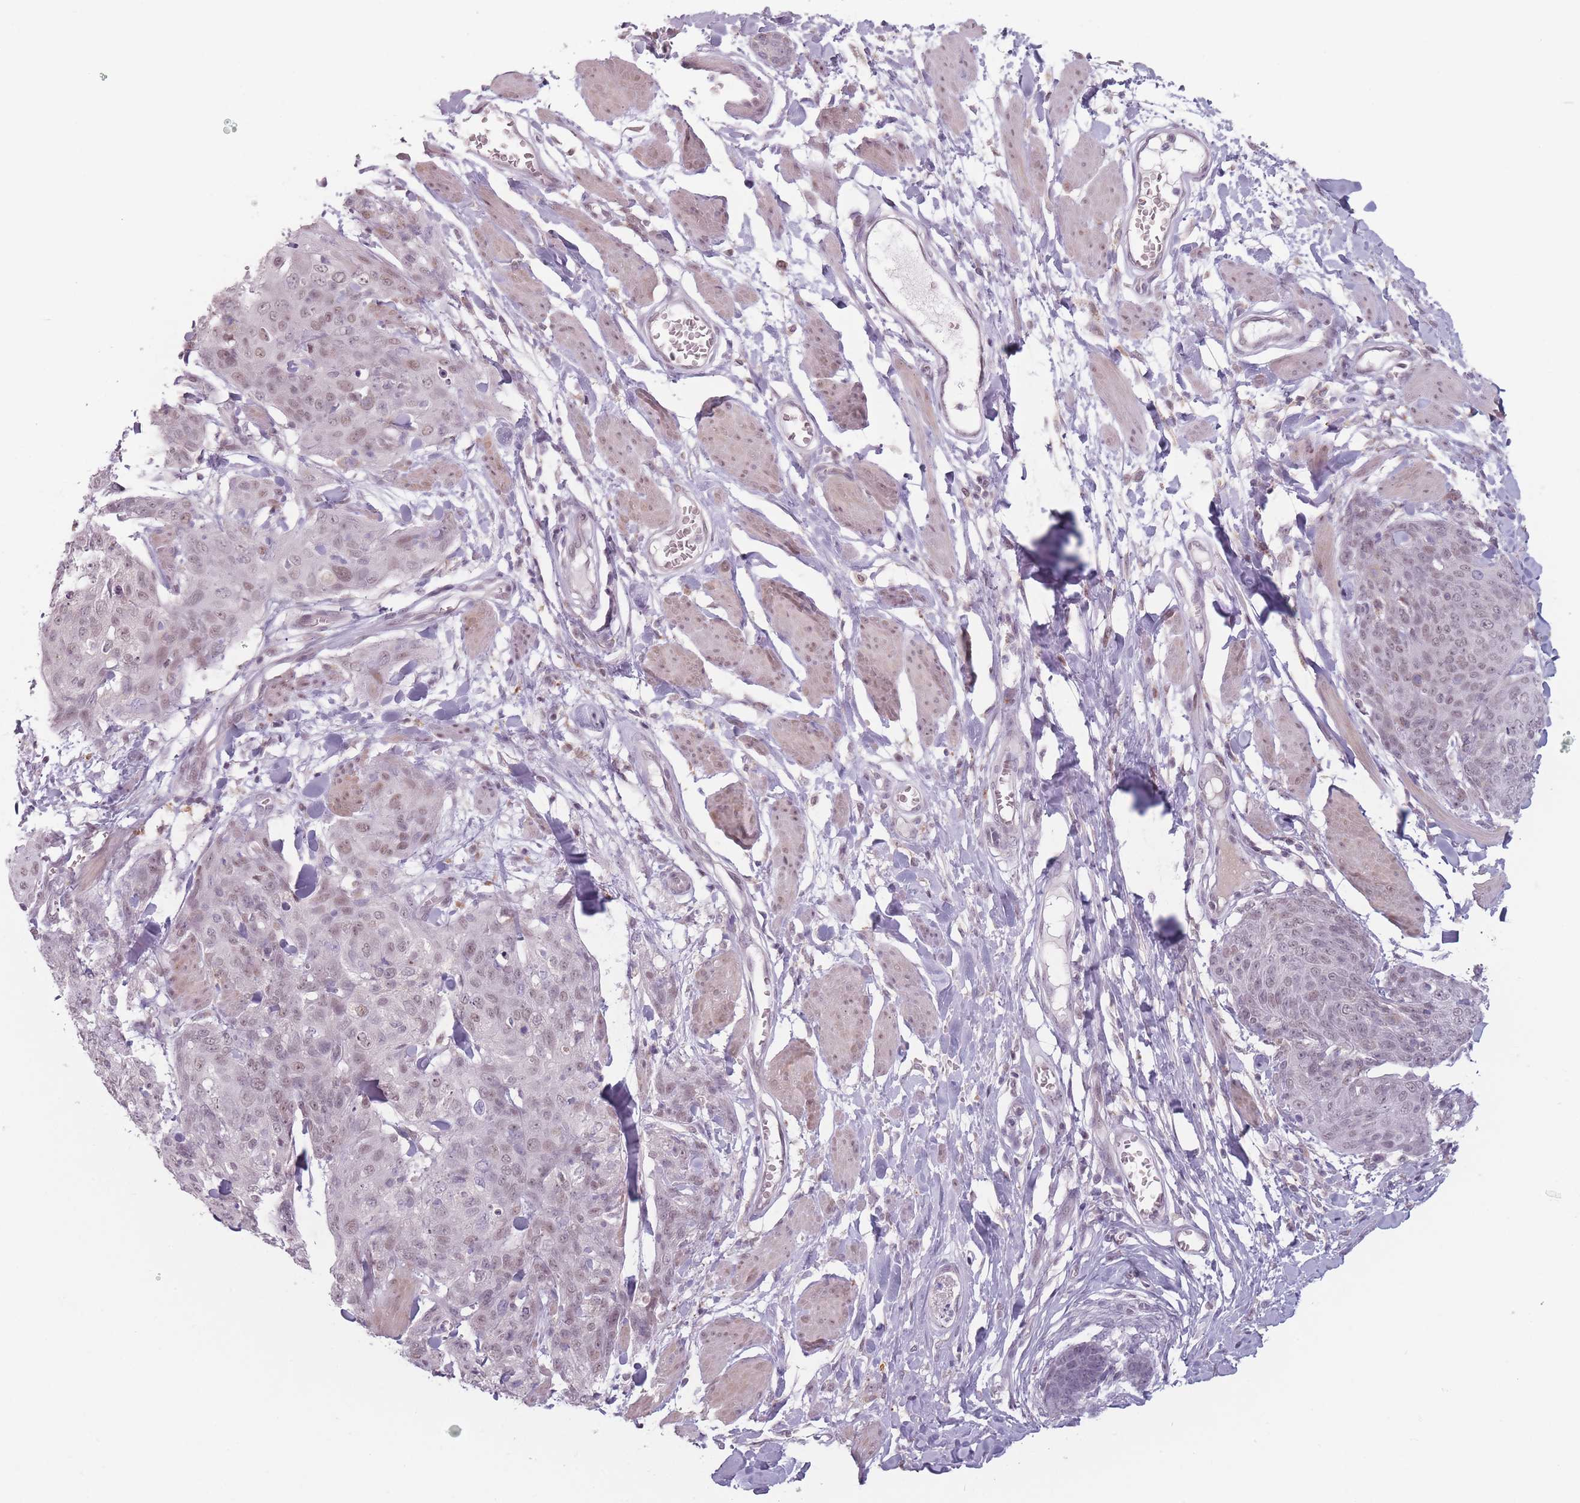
{"staining": {"intensity": "weak", "quantity": "25%-75%", "location": "nuclear"}, "tissue": "skin cancer", "cell_type": "Tumor cells", "image_type": "cancer", "snomed": [{"axis": "morphology", "description": "Squamous cell carcinoma, NOS"}, {"axis": "topography", "description": "Skin"}, {"axis": "topography", "description": "Vulva"}], "caption": "Squamous cell carcinoma (skin) stained with immunohistochemistry exhibits weak nuclear expression in about 25%-75% of tumor cells. Nuclei are stained in blue.", "gene": "OR10C1", "patient": {"sex": "female", "age": 85}}